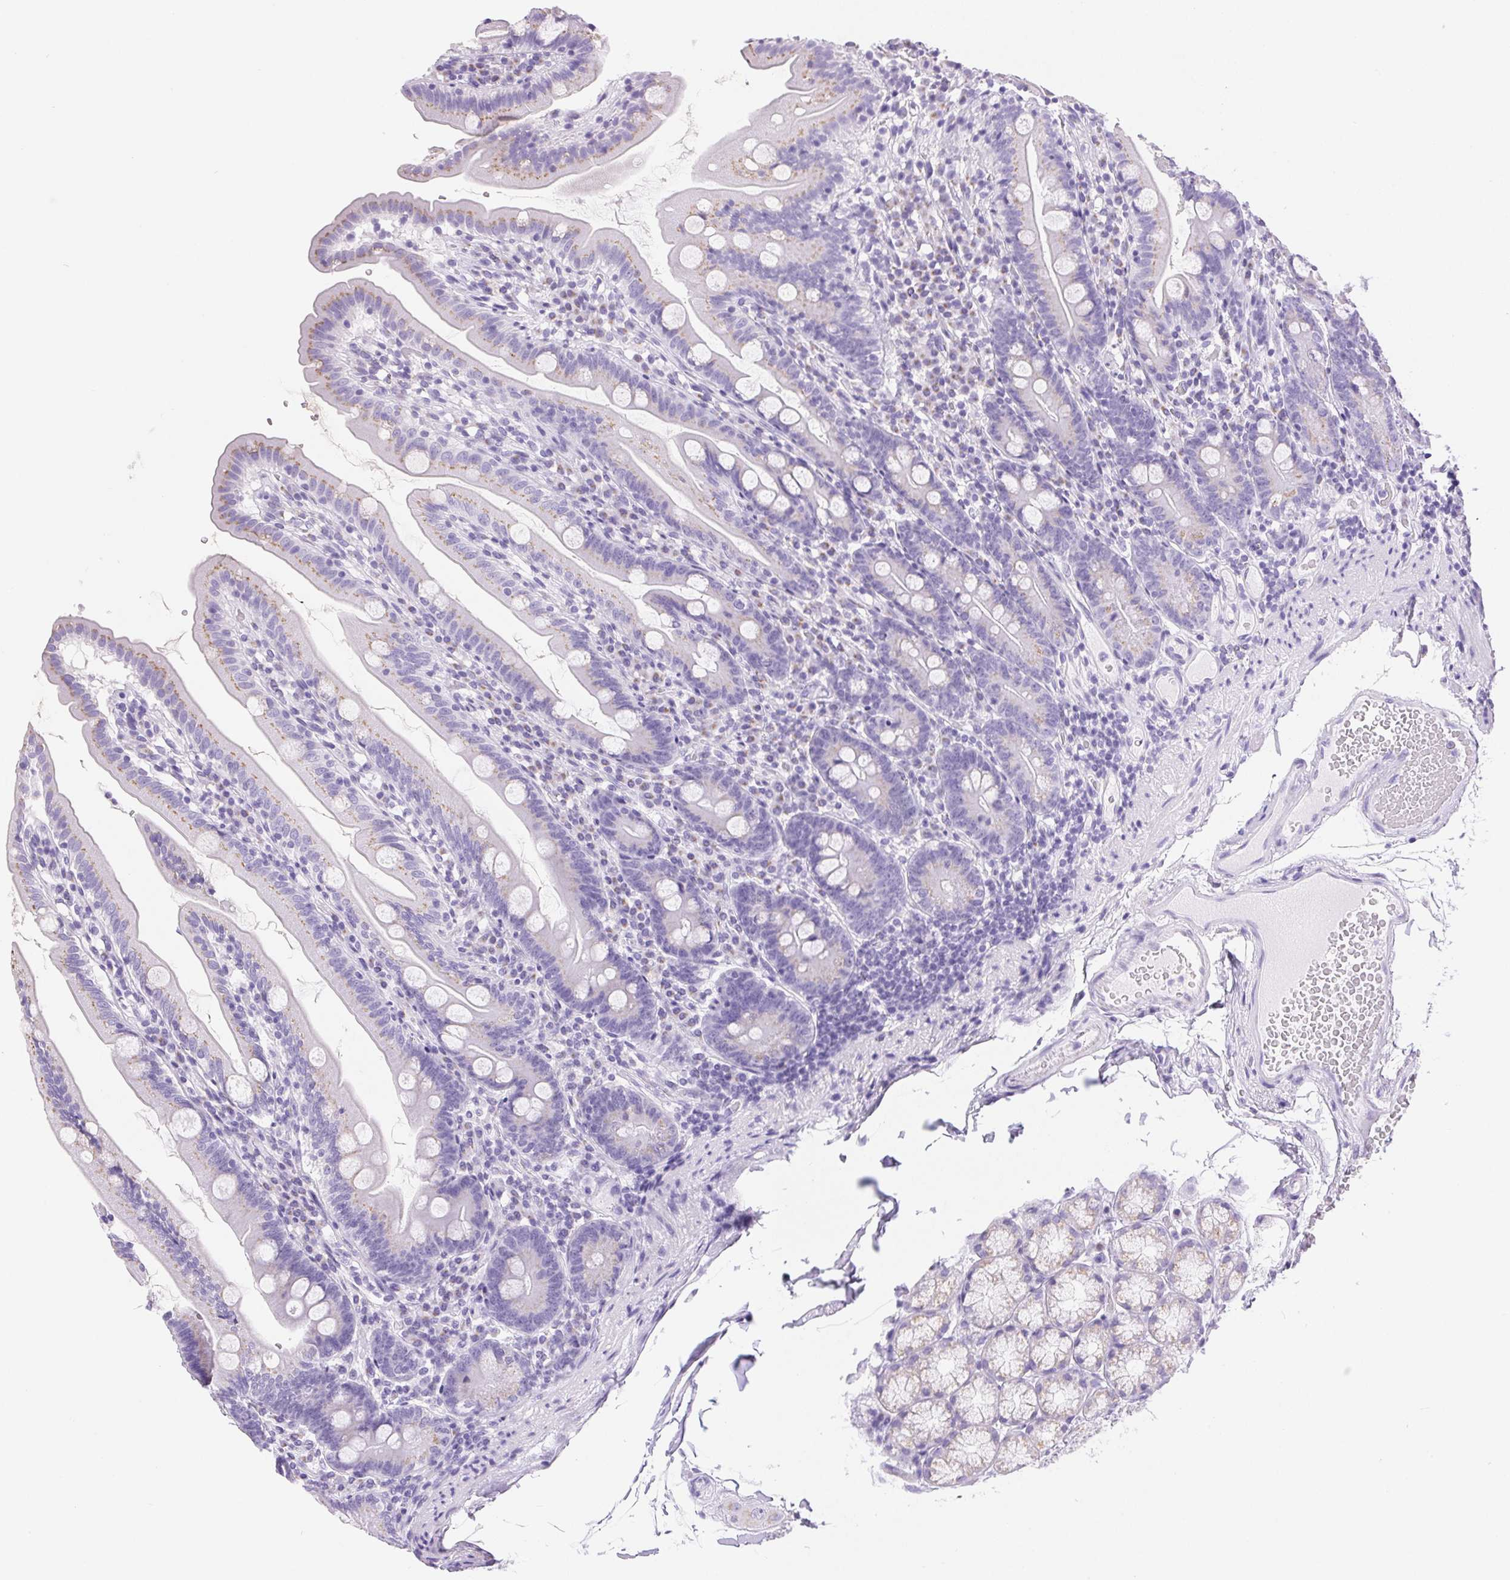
{"staining": {"intensity": "weak", "quantity": "25%-75%", "location": "cytoplasmic/membranous"}, "tissue": "duodenum", "cell_type": "Glandular cells", "image_type": "normal", "snomed": [{"axis": "morphology", "description": "Normal tissue, NOS"}, {"axis": "topography", "description": "Duodenum"}], "caption": "Immunohistochemistry (DAB (3,3'-diaminobenzidine)) staining of normal duodenum displays weak cytoplasmic/membranous protein staining in about 25%-75% of glandular cells. The staining was performed using DAB (3,3'-diaminobenzidine), with brown indicating positive protein expression. Nuclei are stained blue with hematoxylin.", "gene": "SERPINB3", "patient": {"sex": "female", "age": 67}}